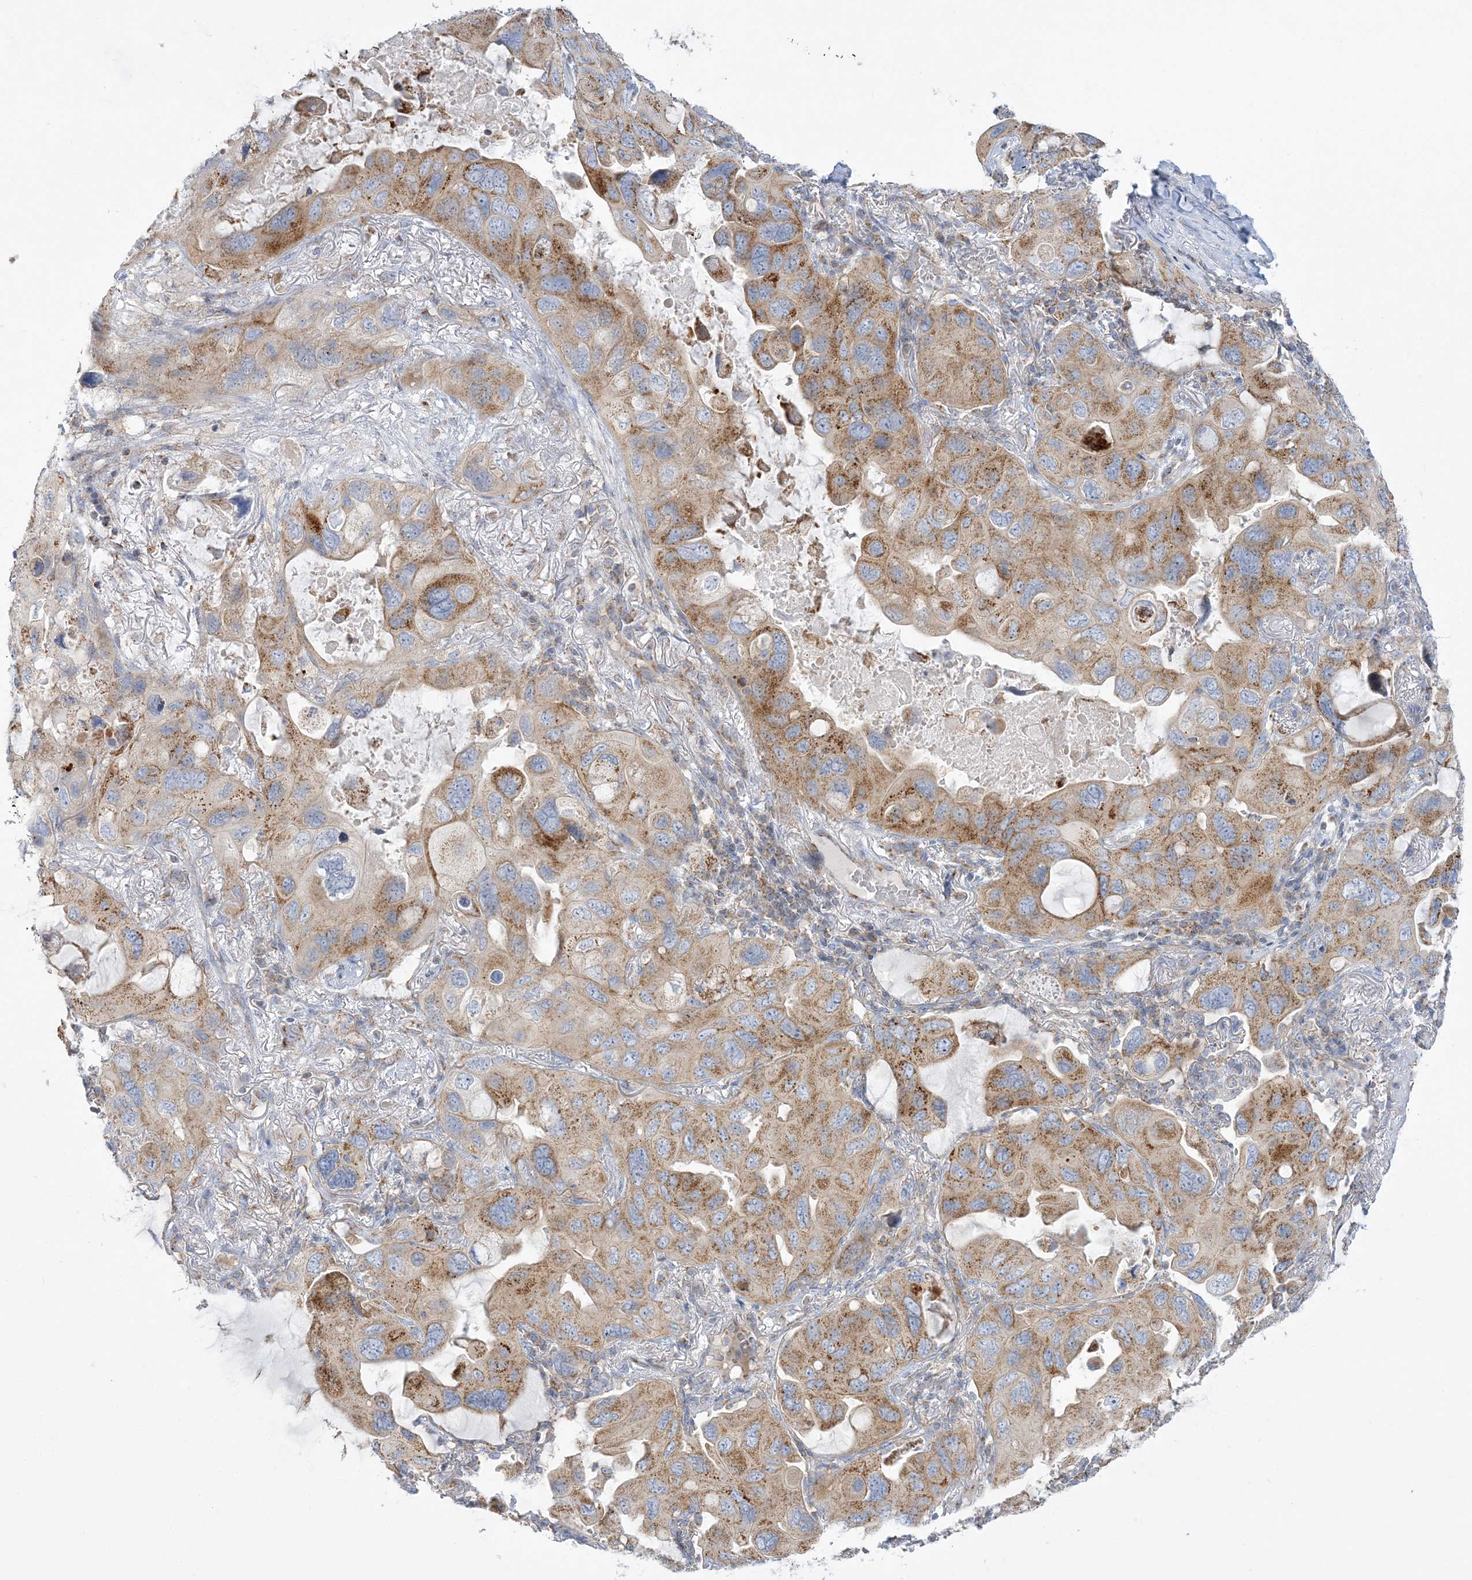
{"staining": {"intensity": "moderate", "quantity": ">75%", "location": "cytoplasmic/membranous"}, "tissue": "lung cancer", "cell_type": "Tumor cells", "image_type": "cancer", "snomed": [{"axis": "morphology", "description": "Squamous cell carcinoma, NOS"}, {"axis": "topography", "description": "Lung"}], "caption": "Lung cancer (squamous cell carcinoma) stained for a protein demonstrates moderate cytoplasmic/membranous positivity in tumor cells.", "gene": "TBC1D14", "patient": {"sex": "female", "age": 73}}